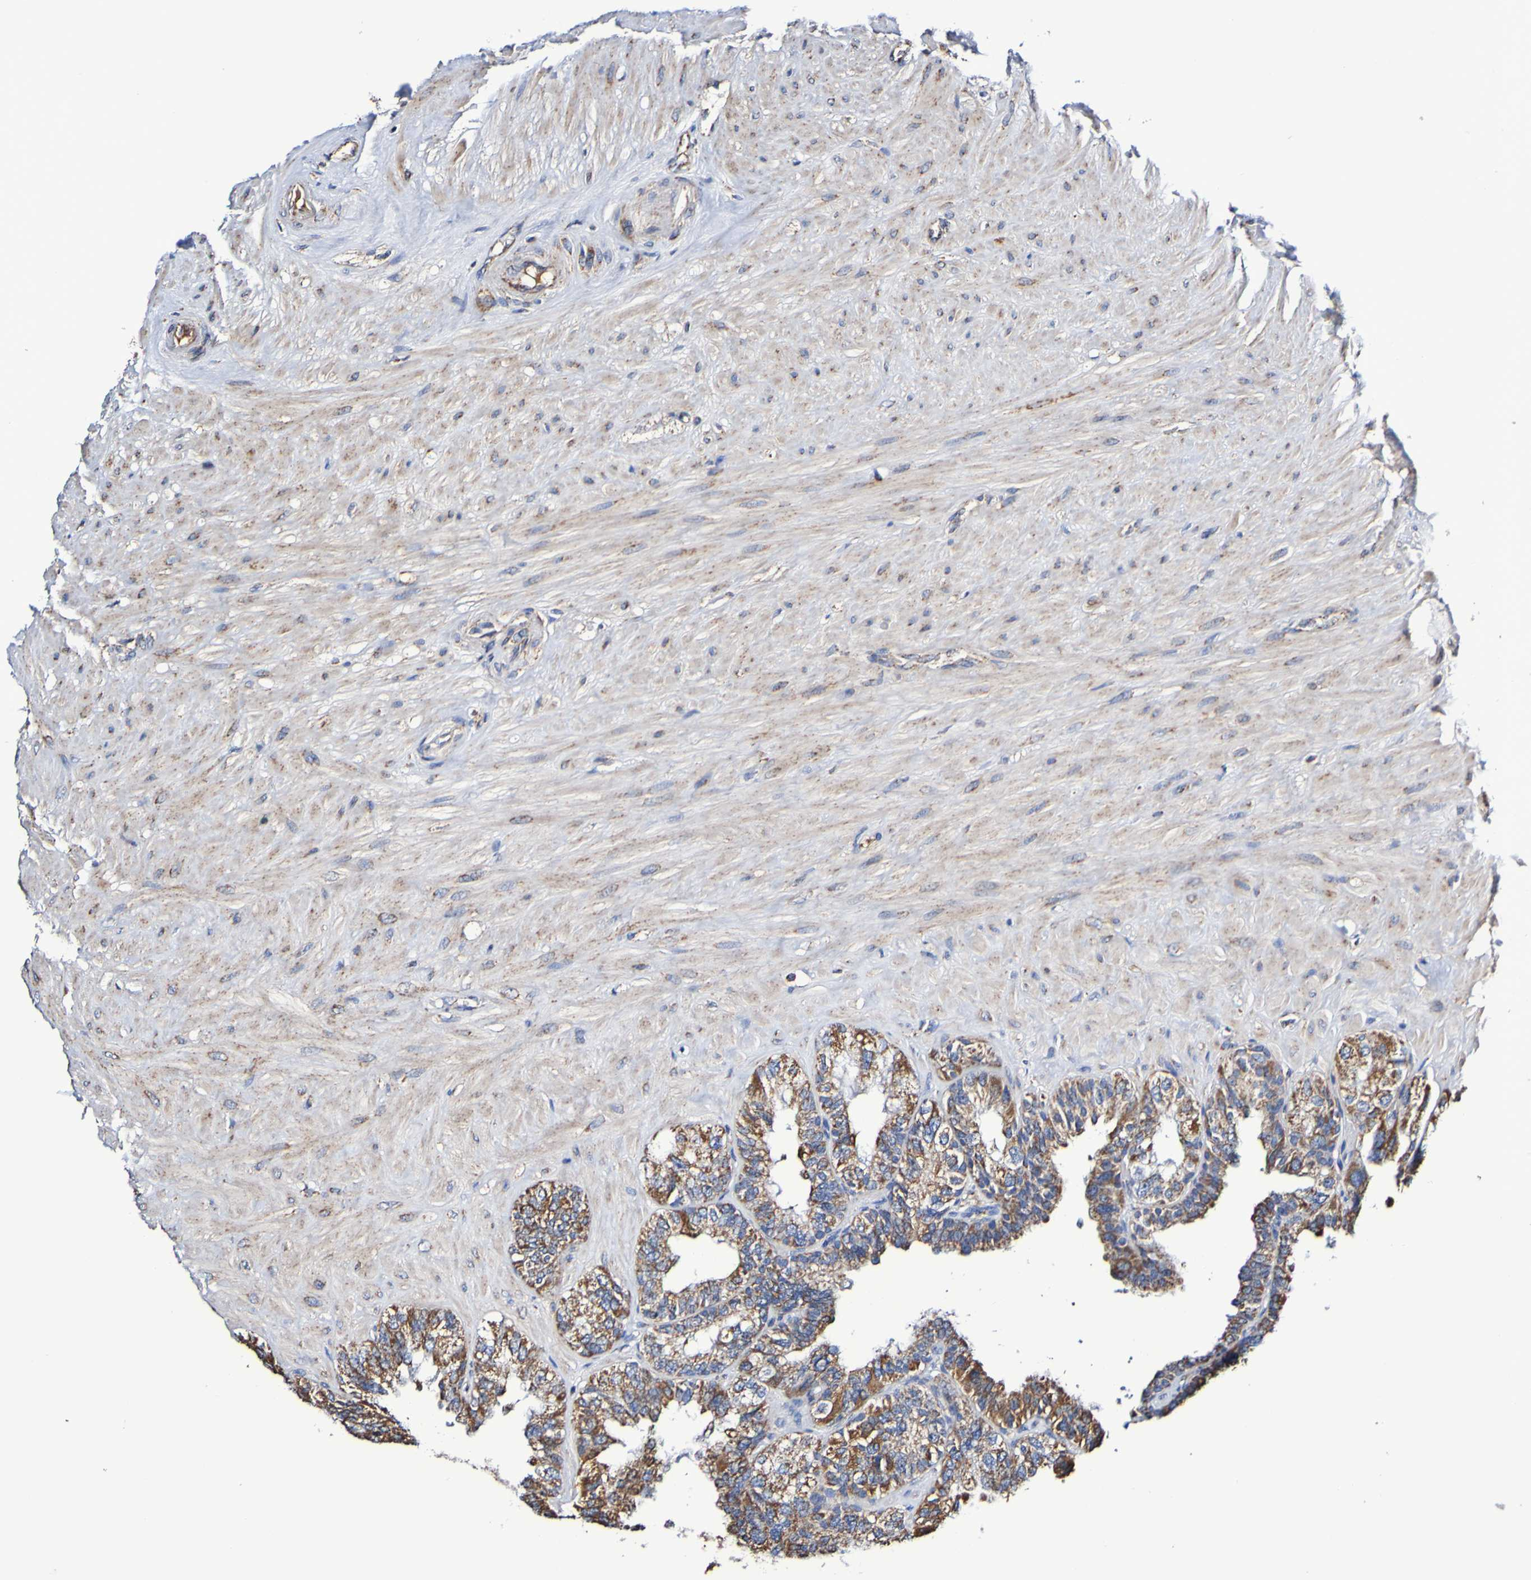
{"staining": {"intensity": "strong", "quantity": ">75%", "location": "cytoplasmic/membranous"}, "tissue": "seminal vesicle", "cell_type": "Glandular cells", "image_type": "normal", "snomed": [{"axis": "morphology", "description": "Normal tissue, NOS"}, {"axis": "topography", "description": "Seminal veicle"}], "caption": "Human seminal vesicle stained for a protein (brown) exhibits strong cytoplasmic/membranous positive staining in about >75% of glandular cells.", "gene": "IL18R1", "patient": {"sex": "male", "age": 68}}